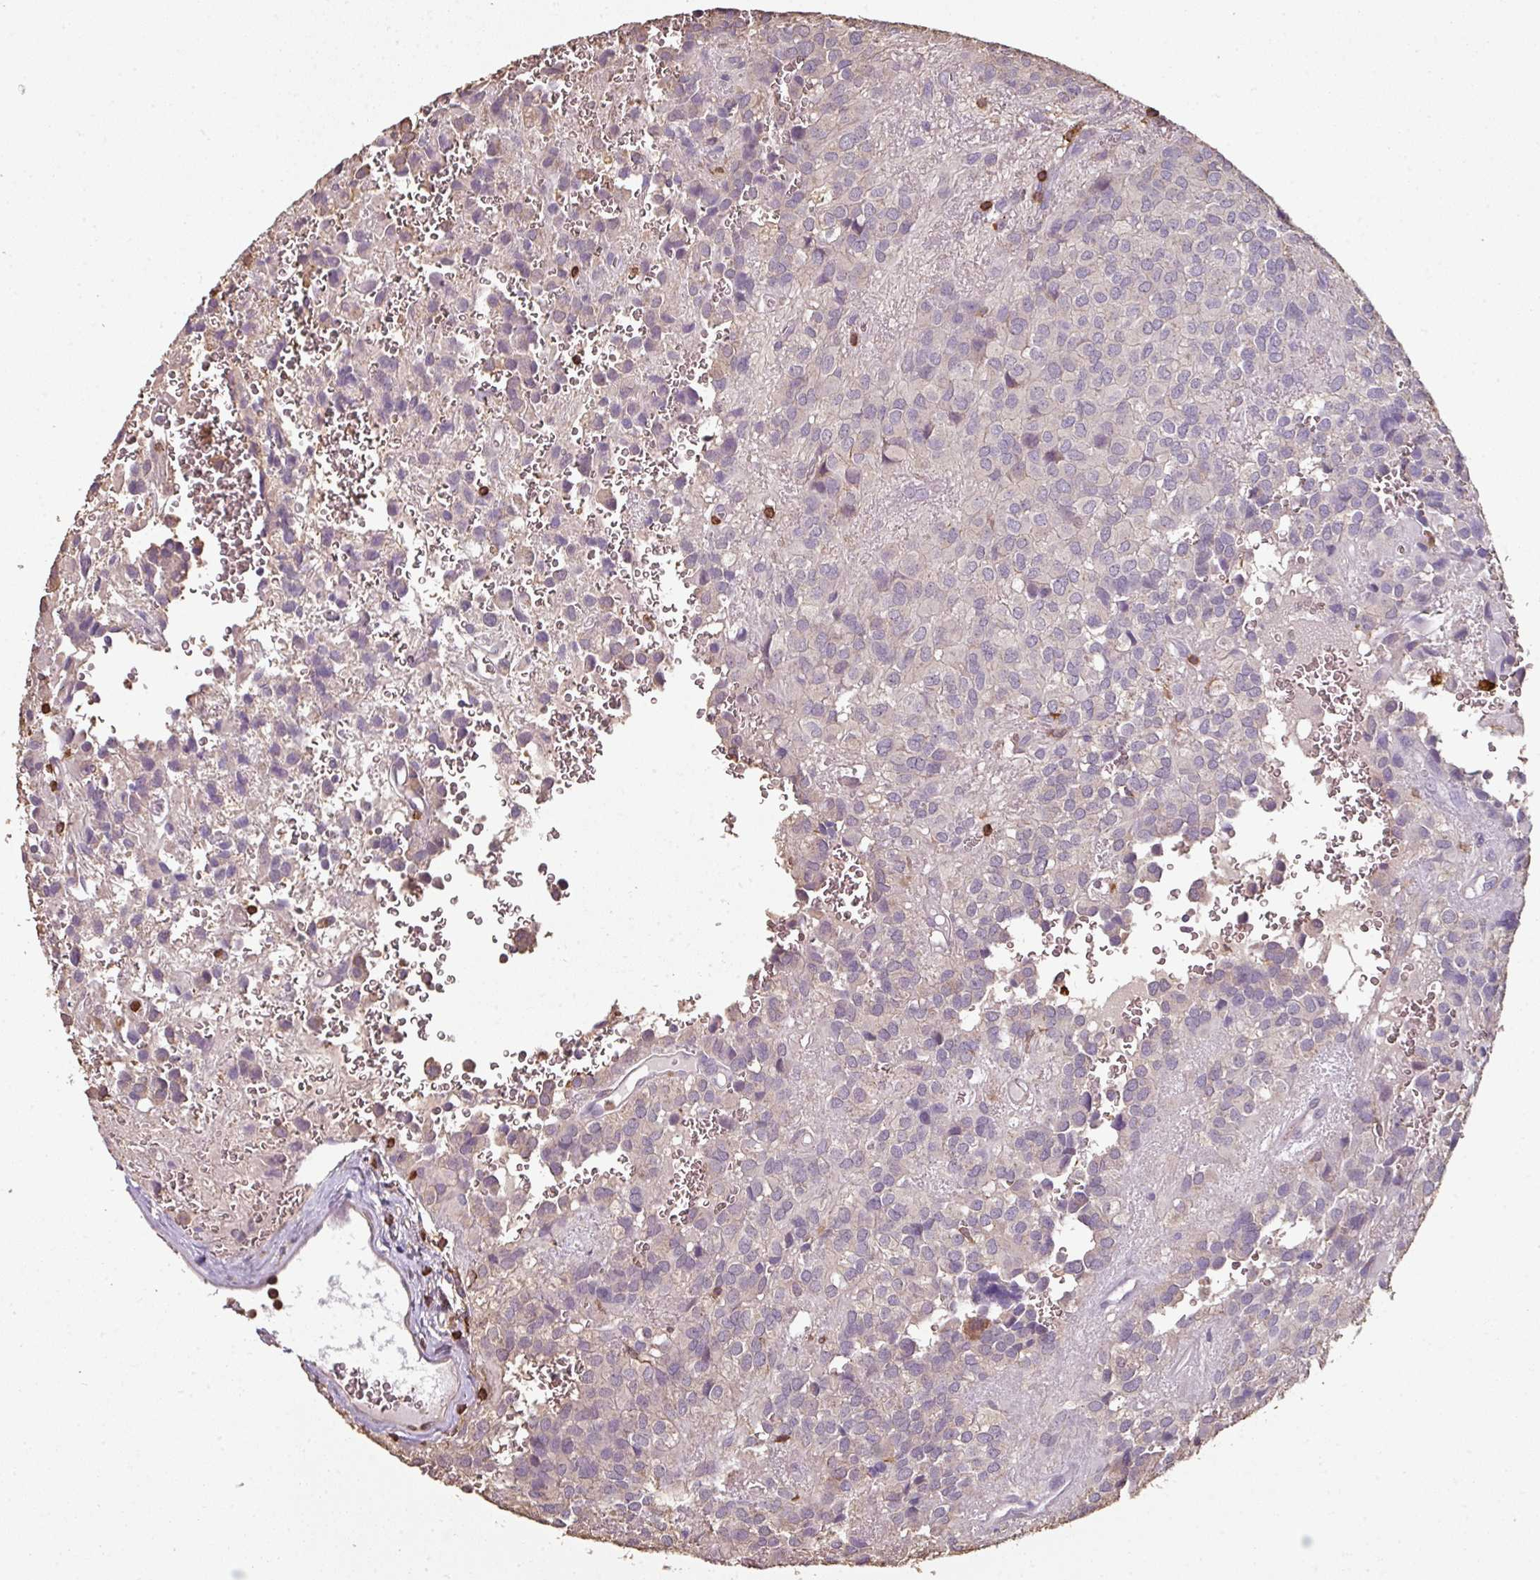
{"staining": {"intensity": "negative", "quantity": "none", "location": "none"}, "tissue": "glioma", "cell_type": "Tumor cells", "image_type": "cancer", "snomed": [{"axis": "morphology", "description": "Glioma, malignant, Low grade"}, {"axis": "topography", "description": "Brain"}], "caption": "There is no significant staining in tumor cells of low-grade glioma (malignant). (DAB immunohistochemistry (IHC) visualized using brightfield microscopy, high magnification).", "gene": "OLFML2B", "patient": {"sex": "male", "age": 56}}